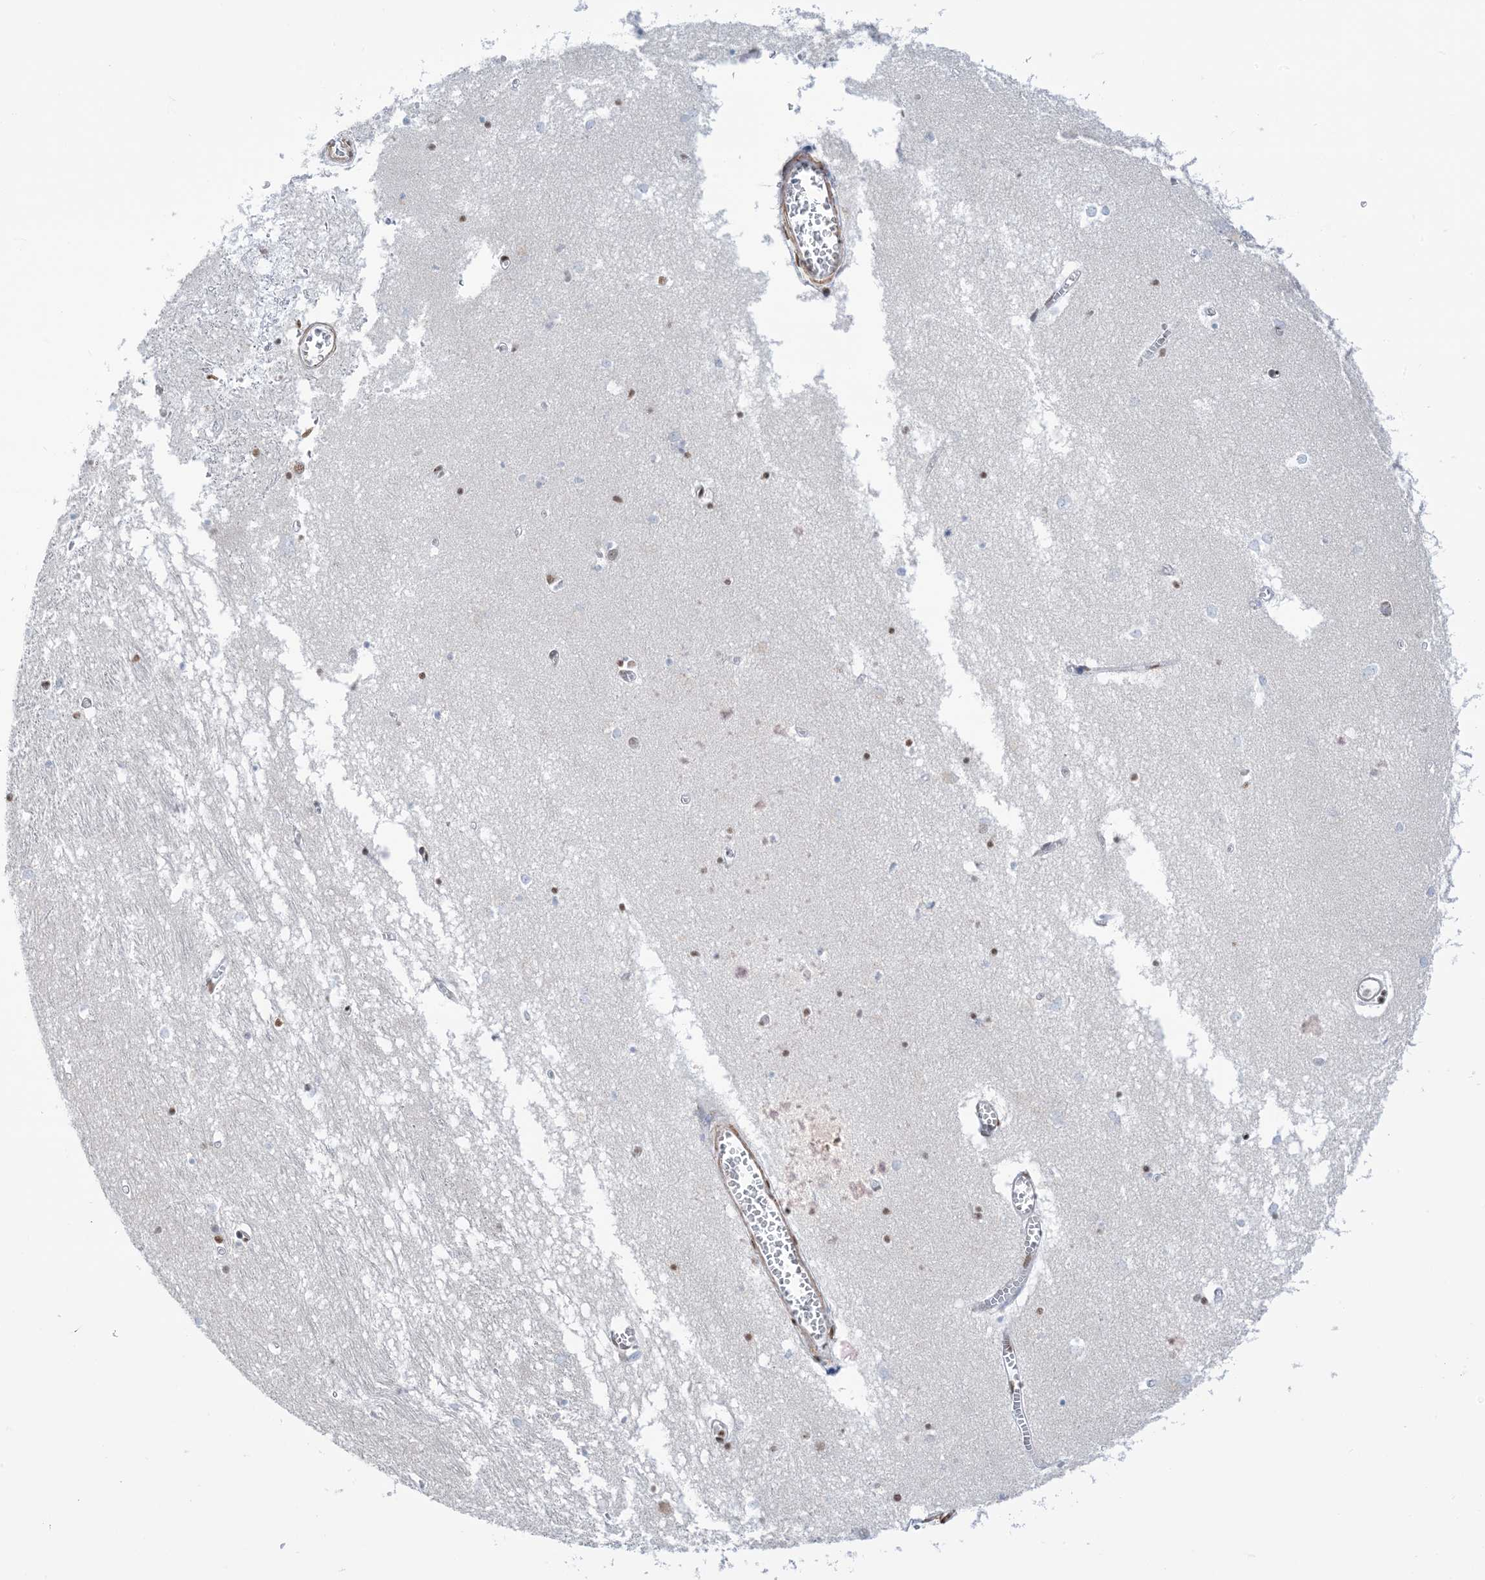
{"staining": {"intensity": "moderate", "quantity": "<25%", "location": "nuclear"}, "tissue": "hippocampus", "cell_type": "Glial cells", "image_type": "normal", "snomed": [{"axis": "morphology", "description": "Normal tissue, NOS"}, {"axis": "topography", "description": "Hippocampus"}], "caption": "This image demonstrates benign hippocampus stained with immunohistochemistry (IHC) to label a protein in brown. The nuclear of glial cells show moderate positivity for the protein. Nuclei are counter-stained blue.", "gene": "ZNF792", "patient": {"sex": "male", "age": 70}}